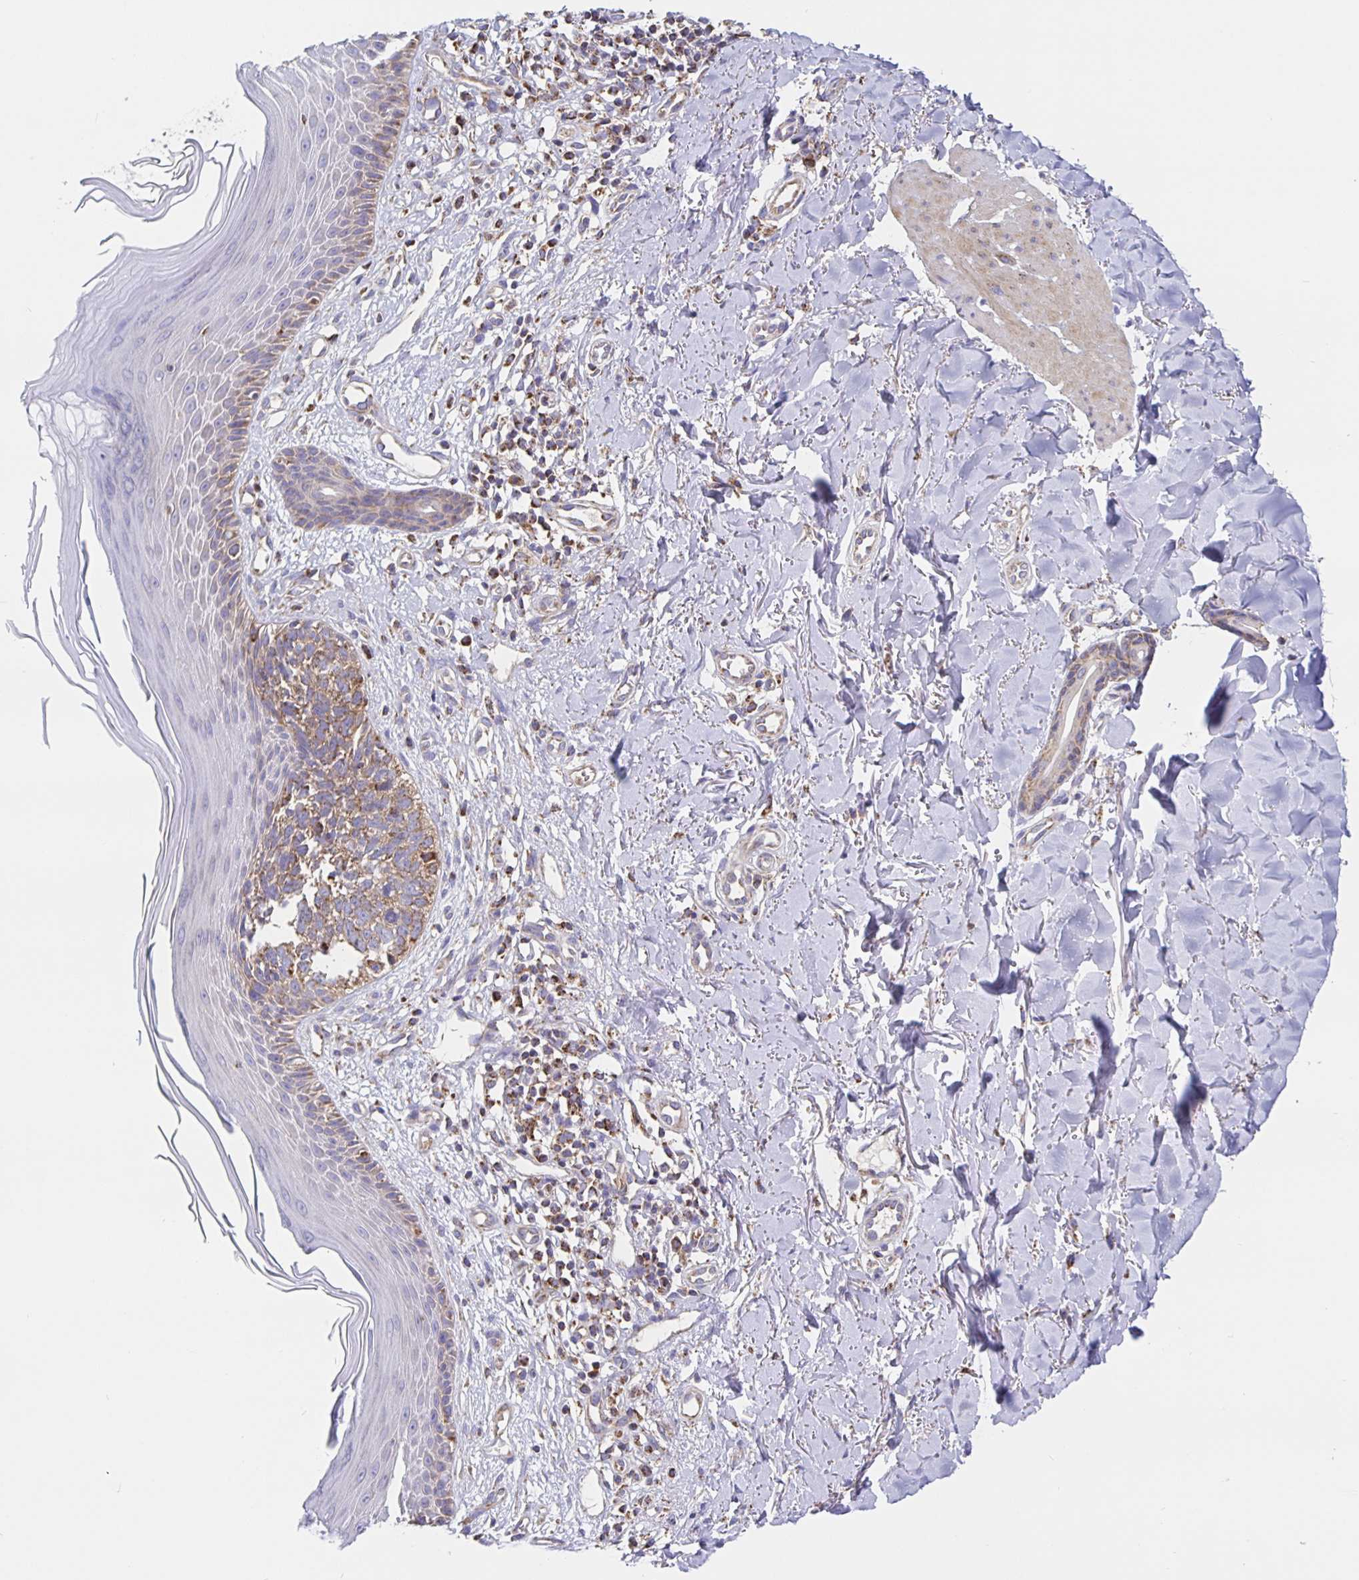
{"staining": {"intensity": "moderate", "quantity": ">75%", "location": "cytoplasmic/membranous"}, "tissue": "skin cancer", "cell_type": "Tumor cells", "image_type": "cancer", "snomed": [{"axis": "morphology", "description": "Basal cell carcinoma"}, {"axis": "topography", "description": "Skin"}], "caption": "This photomicrograph shows immunohistochemistry (IHC) staining of skin cancer (basal cell carcinoma), with medium moderate cytoplasmic/membranous expression in about >75% of tumor cells.", "gene": "PRDX3", "patient": {"sex": "female", "age": 45}}